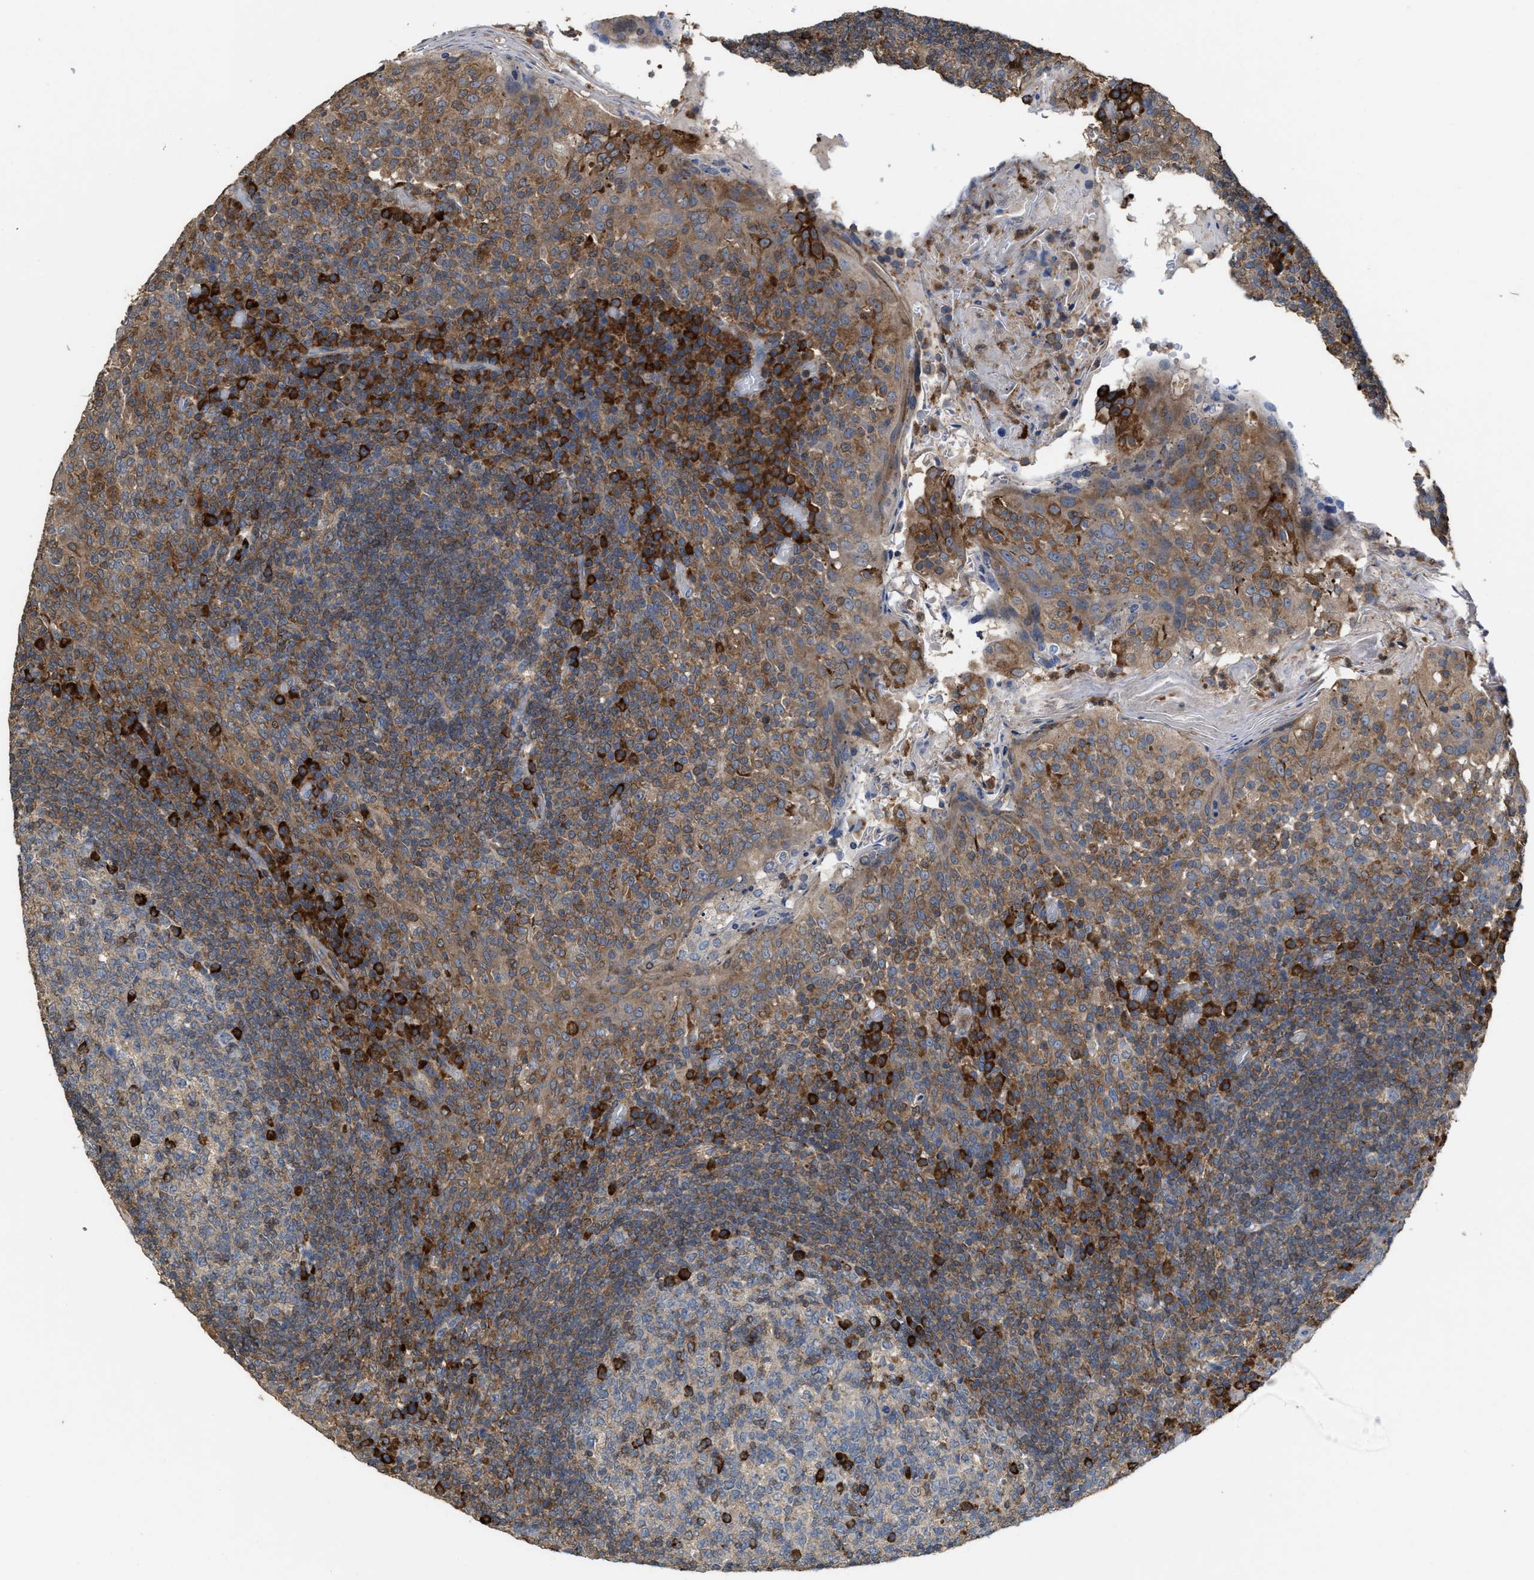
{"staining": {"intensity": "strong", "quantity": ">75%", "location": "cytoplasmic/membranous"}, "tissue": "tonsil", "cell_type": "Germinal center cells", "image_type": "normal", "snomed": [{"axis": "morphology", "description": "Normal tissue, NOS"}, {"axis": "topography", "description": "Tonsil"}], "caption": "There is high levels of strong cytoplasmic/membranous staining in germinal center cells of normal tonsil, as demonstrated by immunohistochemical staining (brown color).", "gene": "FGD3", "patient": {"sex": "female", "age": 19}}